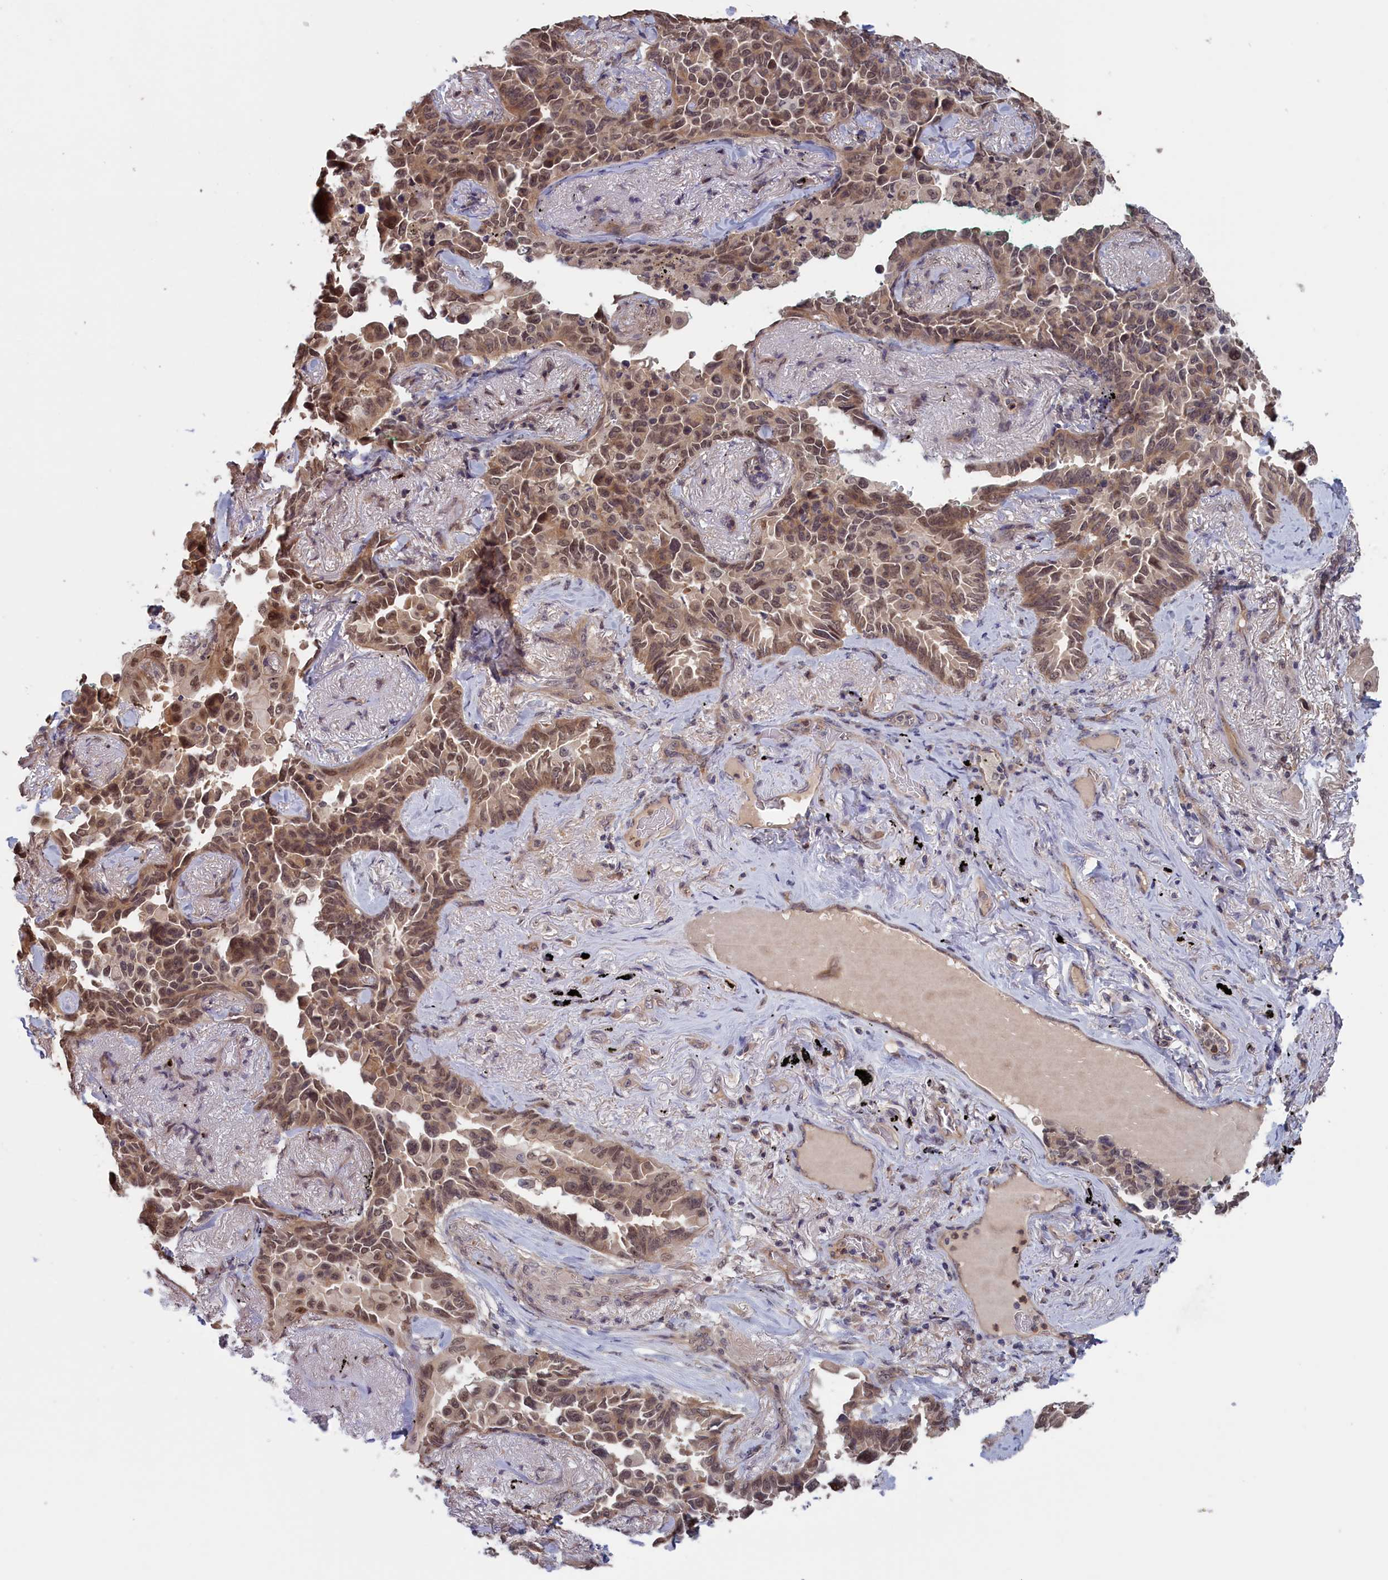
{"staining": {"intensity": "weak", "quantity": ">75%", "location": "cytoplasmic/membranous,nuclear"}, "tissue": "lung cancer", "cell_type": "Tumor cells", "image_type": "cancer", "snomed": [{"axis": "morphology", "description": "Adenocarcinoma, NOS"}, {"axis": "topography", "description": "Lung"}], "caption": "Protein analysis of lung adenocarcinoma tissue shows weak cytoplasmic/membranous and nuclear staining in about >75% of tumor cells. (Stains: DAB in brown, nuclei in blue, Microscopy: brightfield microscopy at high magnification).", "gene": "PLP2", "patient": {"sex": "female", "age": 67}}